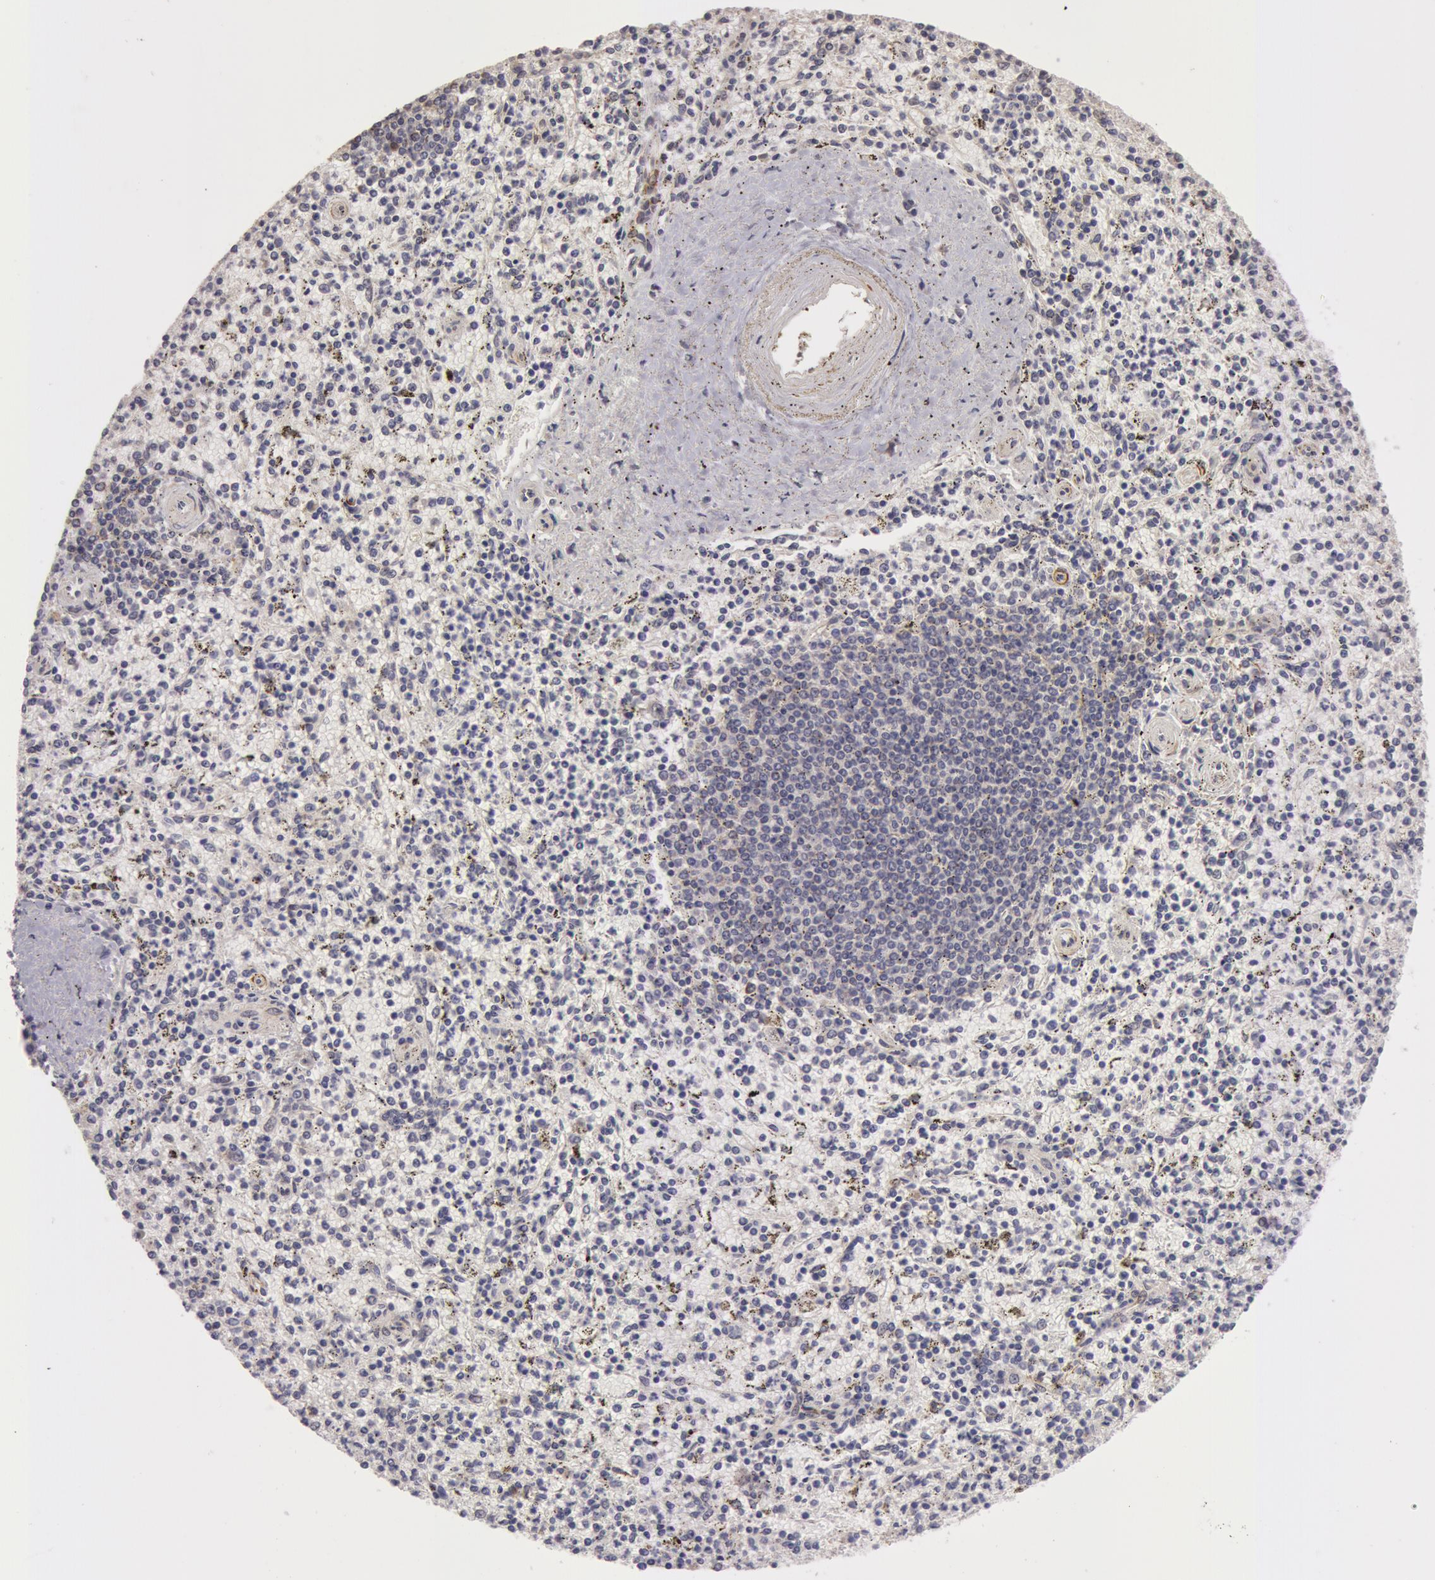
{"staining": {"intensity": "negative", "quantity": "none", "location": "none"}, "tissue": "spleen", "cell_type": "Cells in red pulp", "image_type": "normal", "snomed": [{"axis": "morphology", "description": "Normal tissue, NOS"}, {"axis": "topography", "description": "Spleen"}], "caption": "Spleen was stained to show a protein in brown. There is no significant positivity in cells in red pulp. (Stains: DAB (3,3'-diaminobenzidine) immunohistochemistry with hematoxylin counter stain, Microscopy: brightfield microscopy at high magnification).", "gene": "KRT18", "patient": {"sex": "male", "age": 72}}